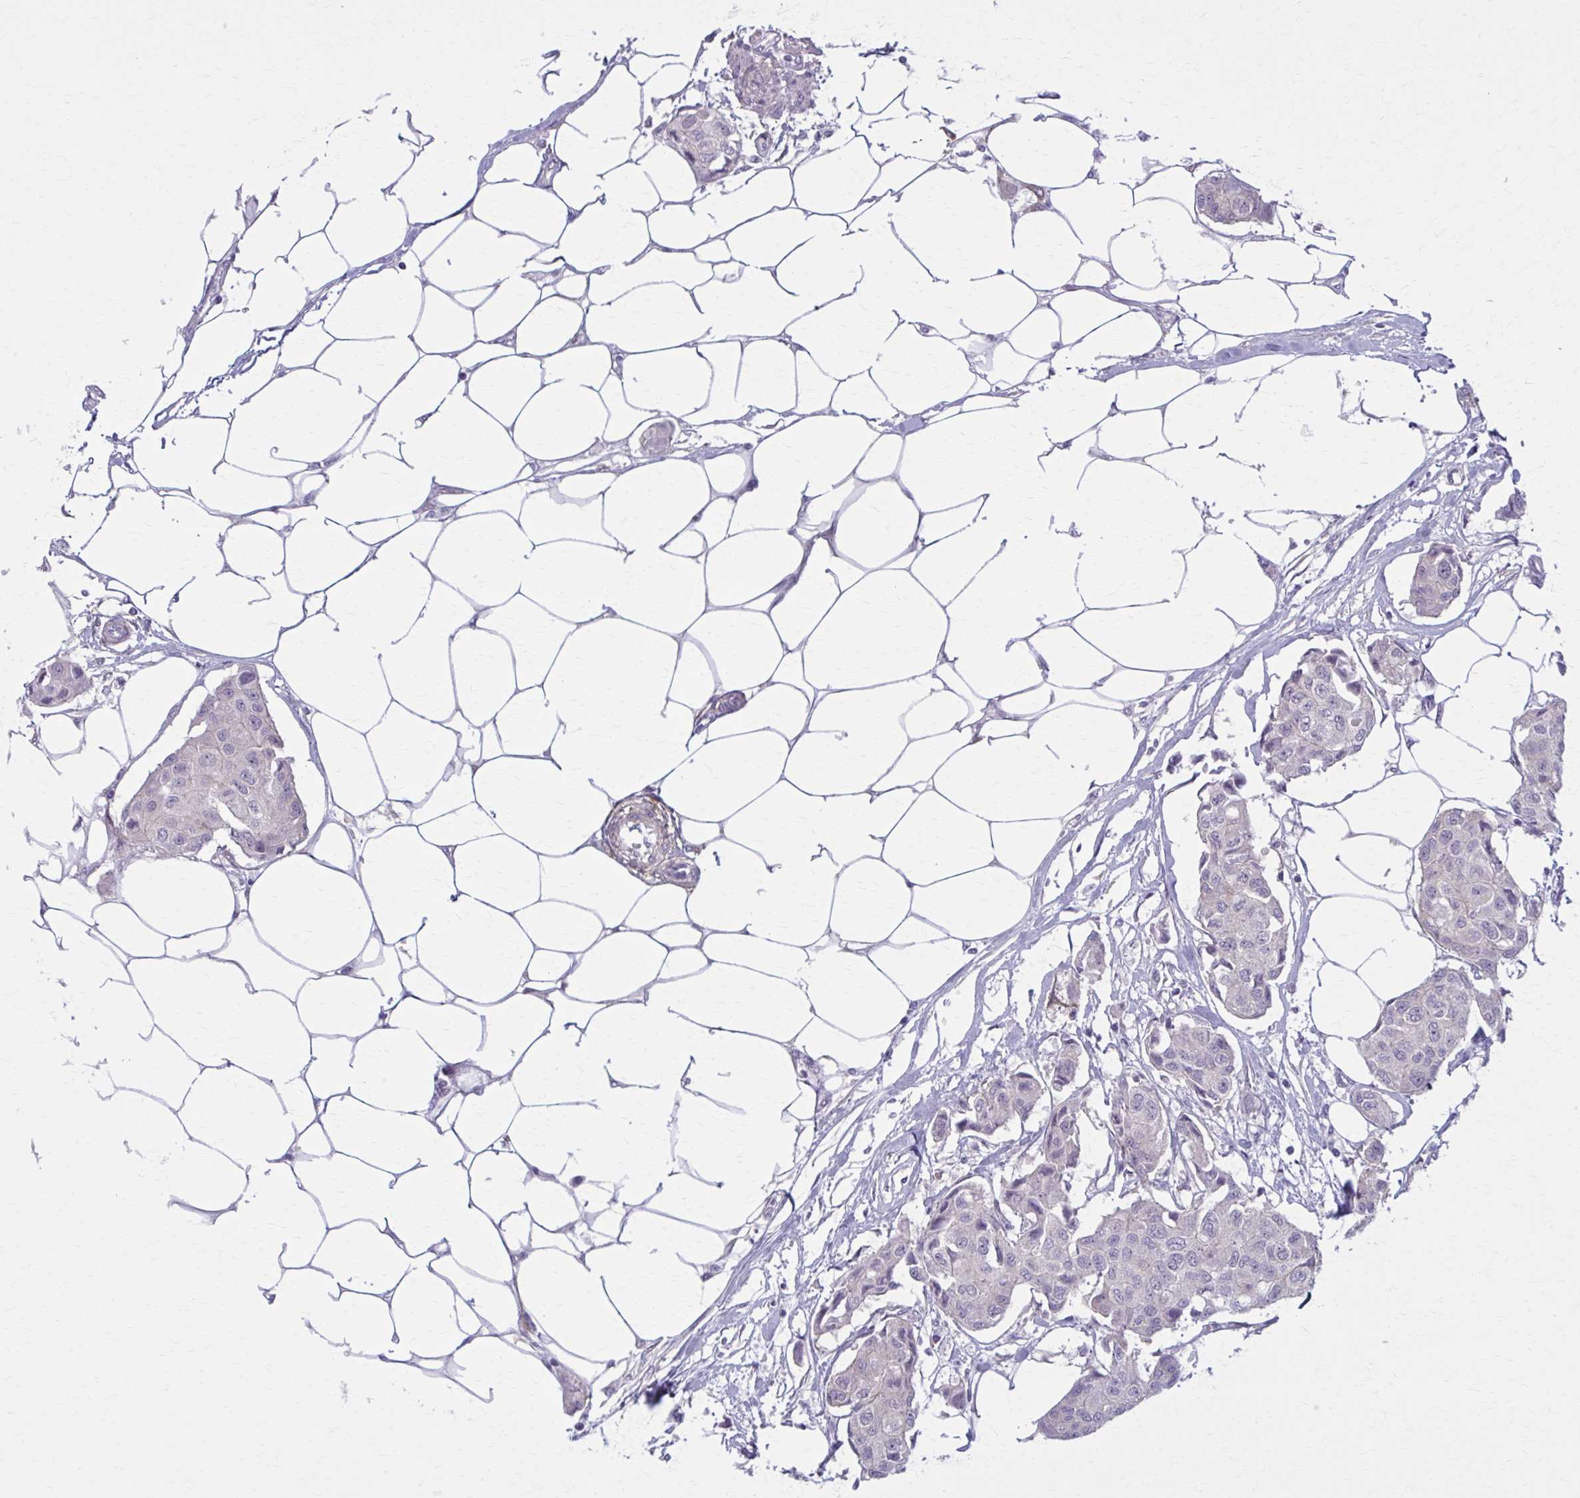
{"staining": {"intensity": "negative", "quantity": "none", "location": "none"}, "tissue": "breast cancer", "cell_type": "Tumor cells", "image_type": "cancer", "snomed": [{"axis": "morphology", "description": "Duct carcinoma"}, {"axis": "topography", "description": "Breast"}, {"axis": "topography", "description": "Lymph node"}], "caption": "Immunohistochemistry photomicrograph of human breast cancer (infiltrating ductal carcinoma) stained for a protein (brown), which shows no positivity in tumor cells.", "gene": "NUMBL", "patient": {"sex": "female", "age": 80}}